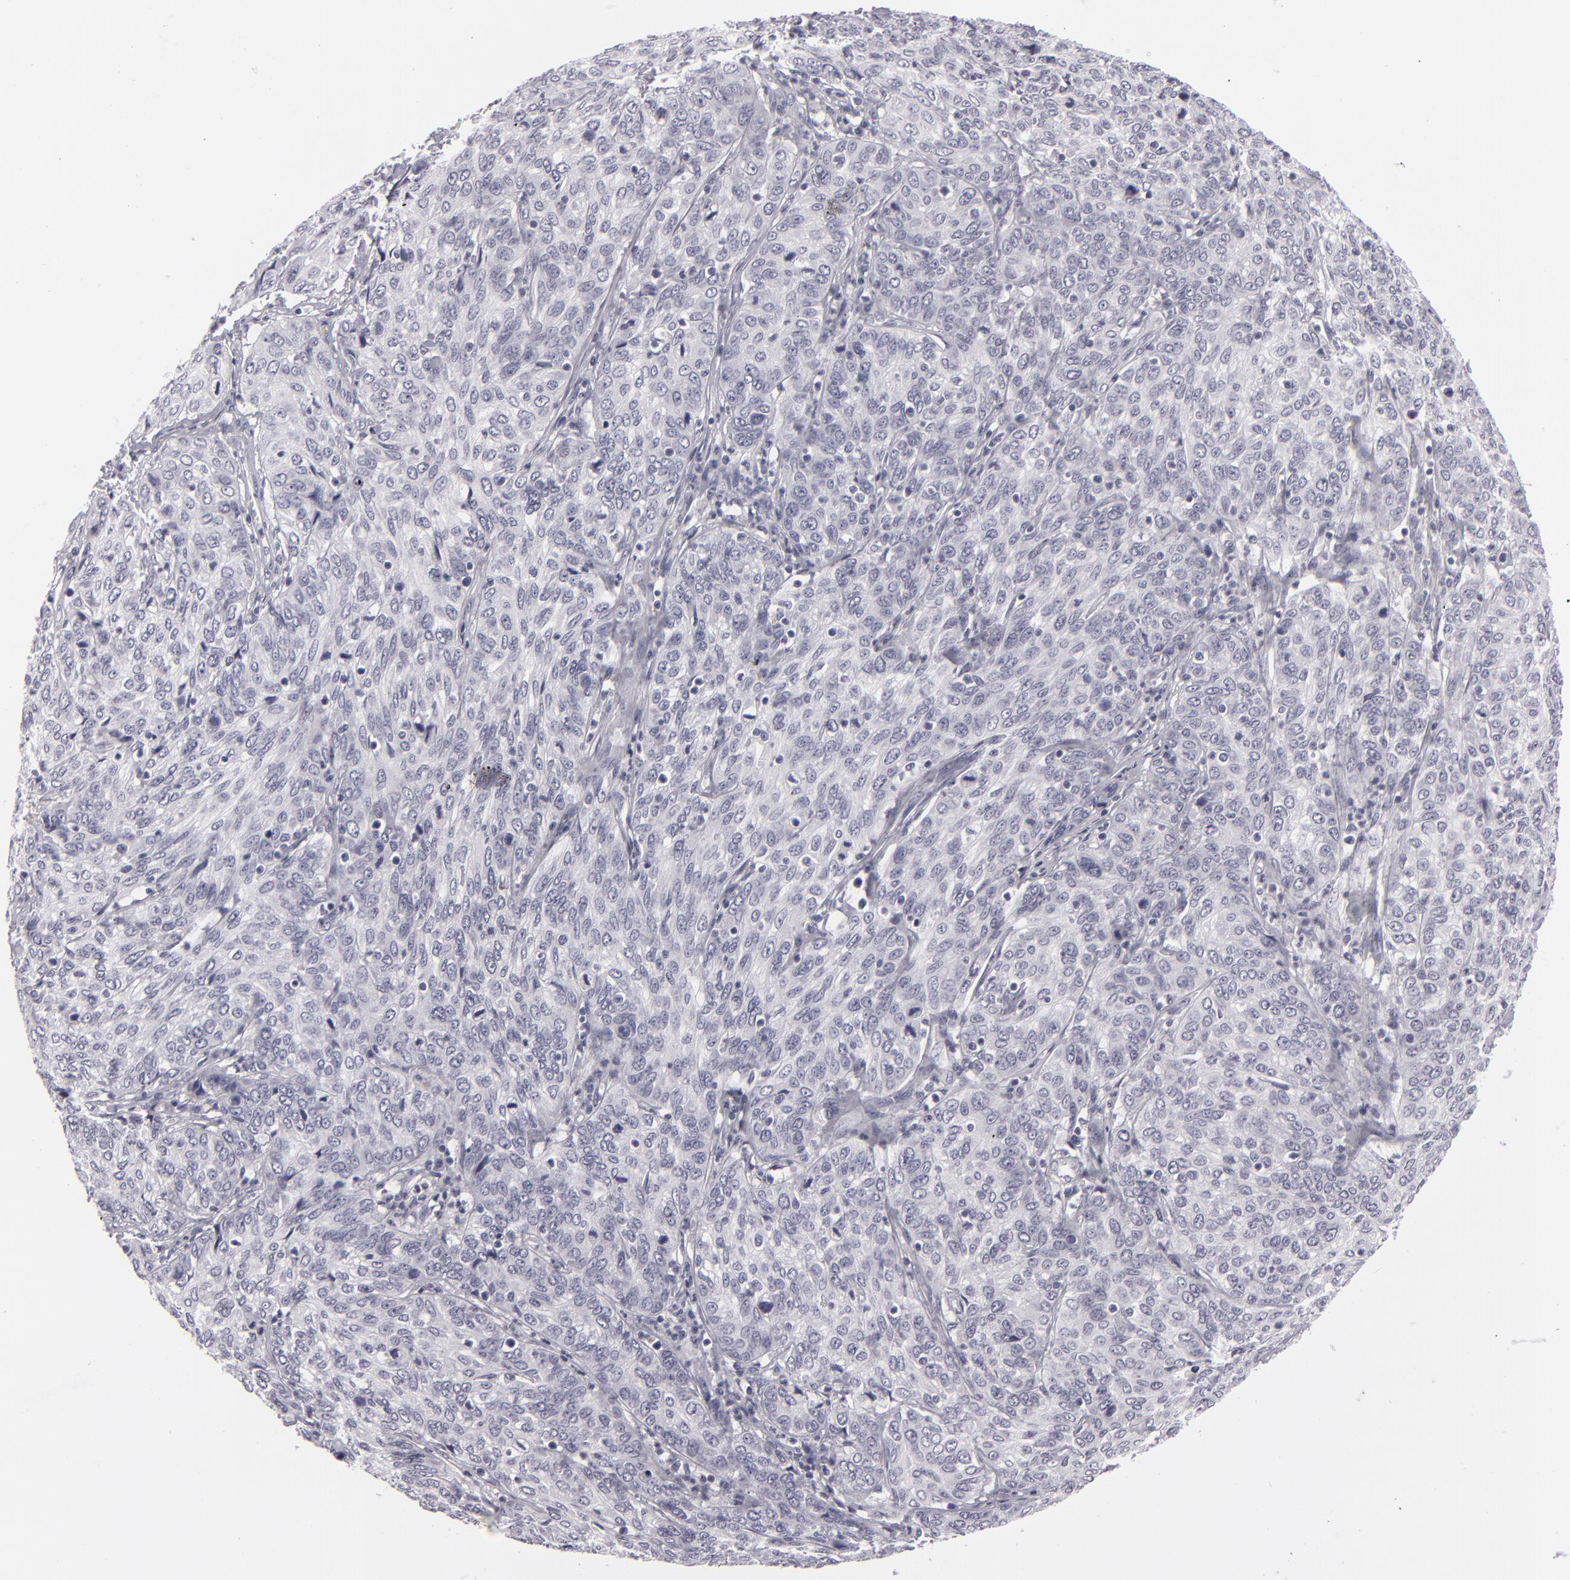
{"staining": {"intensity": "negative", "quantity": "none", "location": "none"}, "tissue": "cervical cancer", "cell_type": "Tumor cells", "image_type": "cancer", "snomed": [{"axis": "morphology", "description": "Squamous cell carcinoma, NOS"}, {"axis": "topography", "description": "Cervix"}], "caption": "A photomicrograph of human cervical squamous cell carcinoma is negative for staining in tumor cells.", "gene": "C9", "patient": {"sex": "female", "age": 38}}